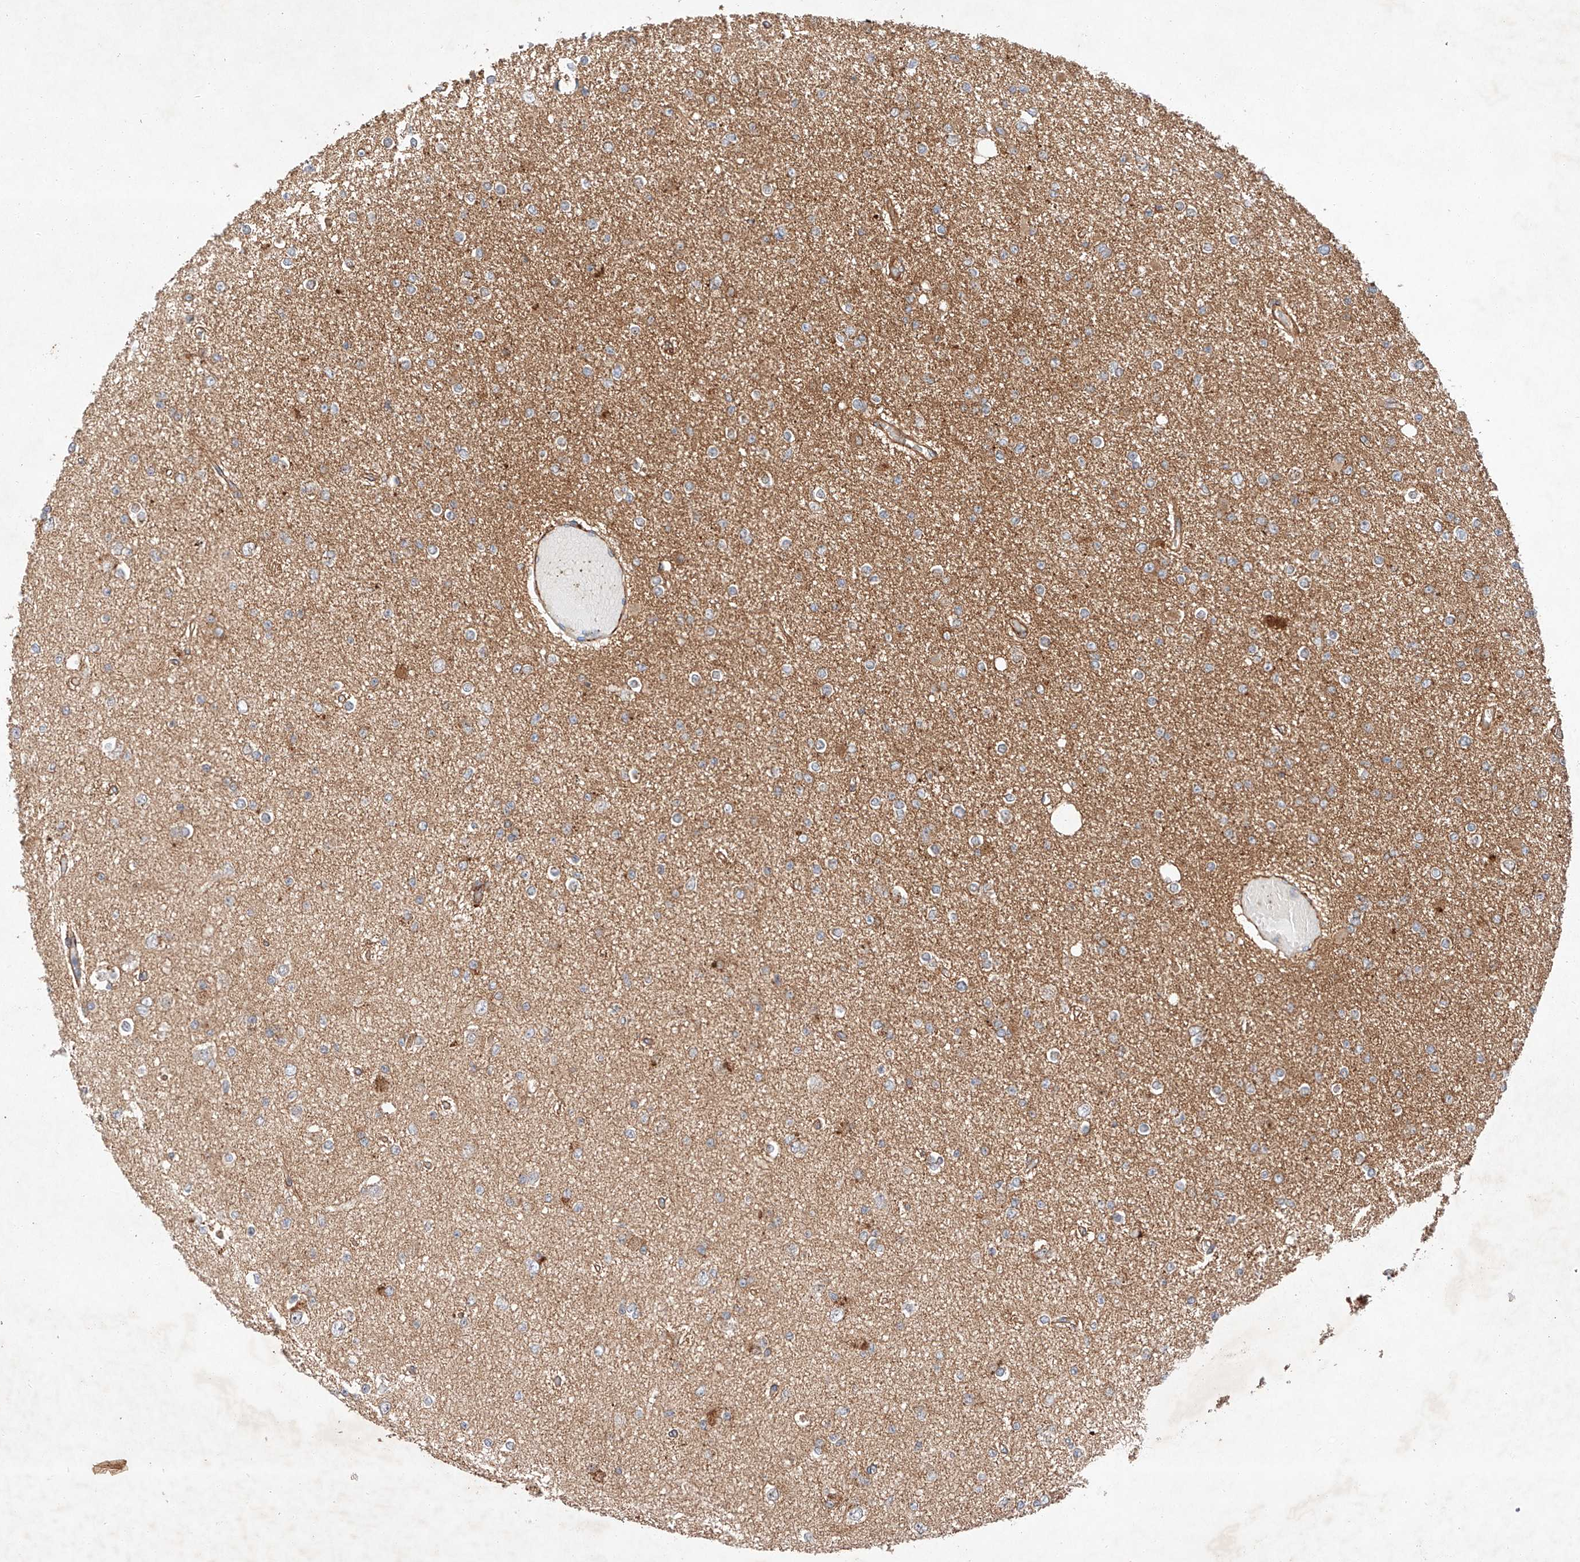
{"staining": {"intensity": "negative", "quantity": "none", "location": "none"}, "tissue": "glioma", "cell_type": "Tumor cells", "image_type": "cancer", "snomed": [{"axis": "morphology", "description": "Glioma, malignant, Low grade"}, {"axis": "topography", "description": "Brain"}], "caption": "Protein analysis of low-grade glioma (malignant) exhibits no significant expression in tumor cells.", "gene": "RAB23", "patient": {"sex": "female", "age": 22}}